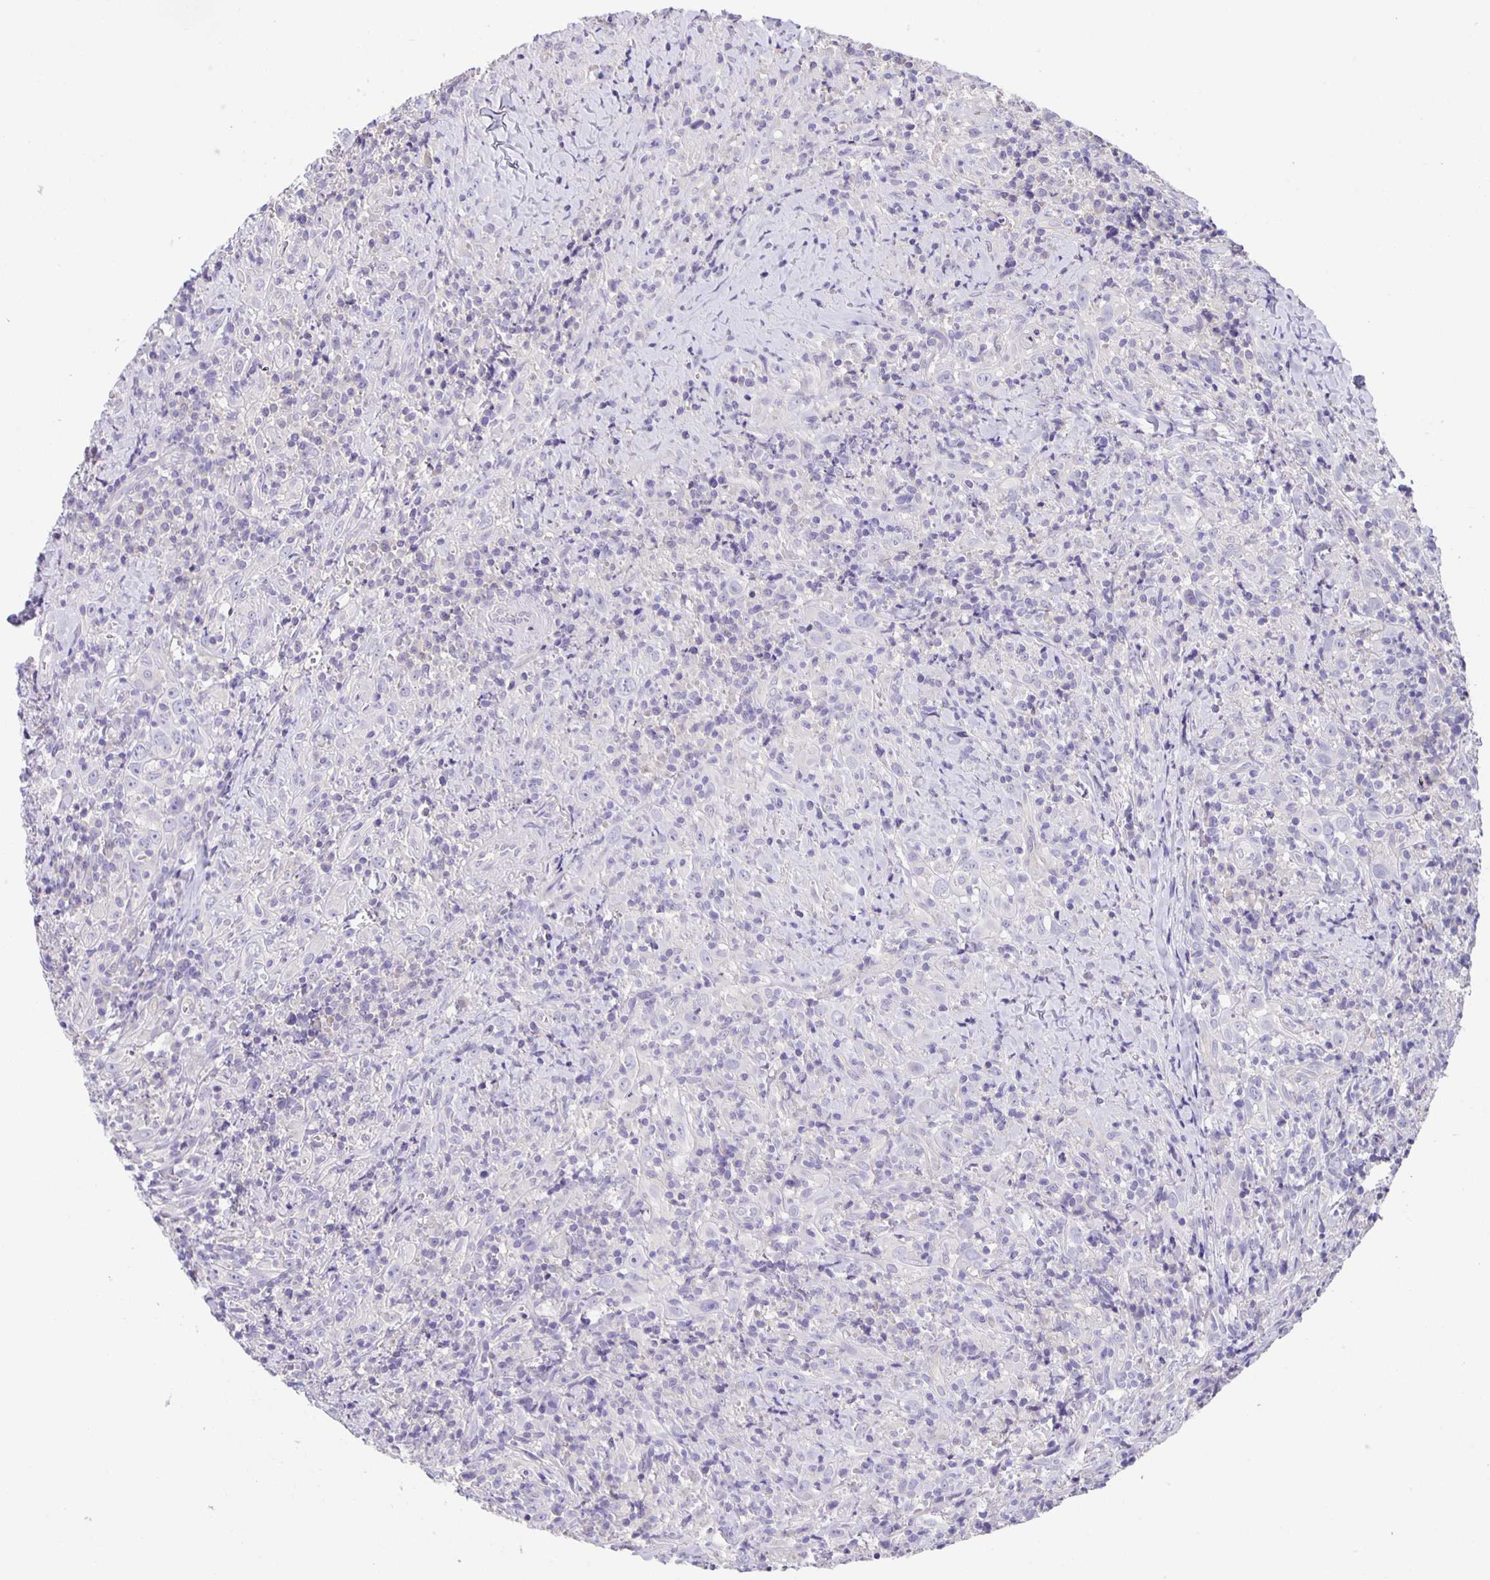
{"staining": {"intensity": "negative", "quantity": "none", "location": "none"}, "tissue": "head and neck cancer", "cell_type": "Tumor cells", "image_type": "cancer", "snomed": [{"axis": "morphology", "description": "Squamous cell carcinoma, NOS"}, {"axis": "topography", "description": "Head-Neck"}], "caption": "This is an immunohistochemistry micrograph of human head and neck squamous cell carcinoma. There is no staining in tumor cells.", "gene": "PTPN3", "patient": {"sex": "female", "age": 95}}